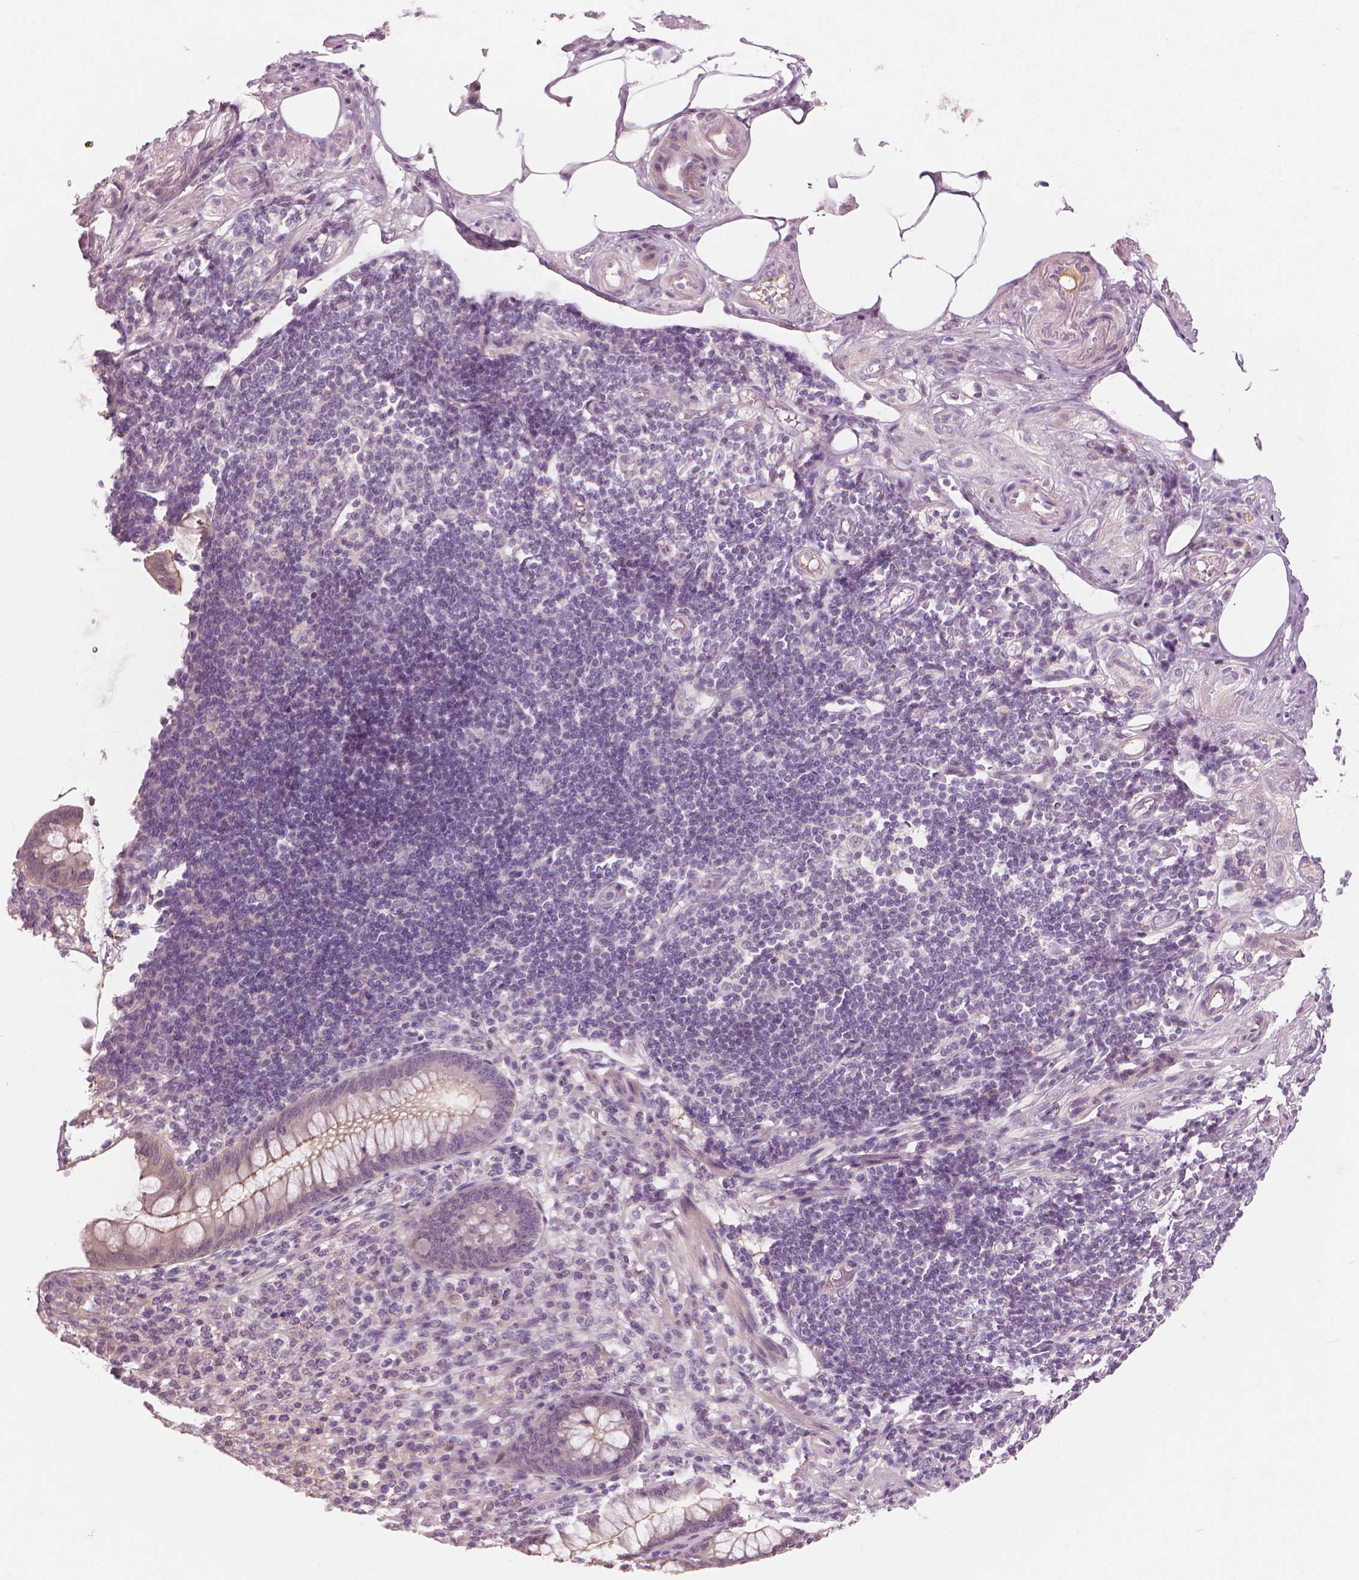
{"staining": {"intensity": "weak", "quantity": "25%-75%", "location": "cytoplasmic/membranous"}, "tissue": "appendix", "cell_type": "Glandular cells", "image_type": "normal", "snomed": [{"axis": "morphology", "description": "Normal tissue, NOS"}, {"axis": "topography", "description": "Appendix"}], "caption": "Weak cytoplasmic/membranous protein staining is present in approximately 25%-75% of glandular cells in appendix.", "gene": "SAXO2", "patient": {"sex": "female", "age": 57}}